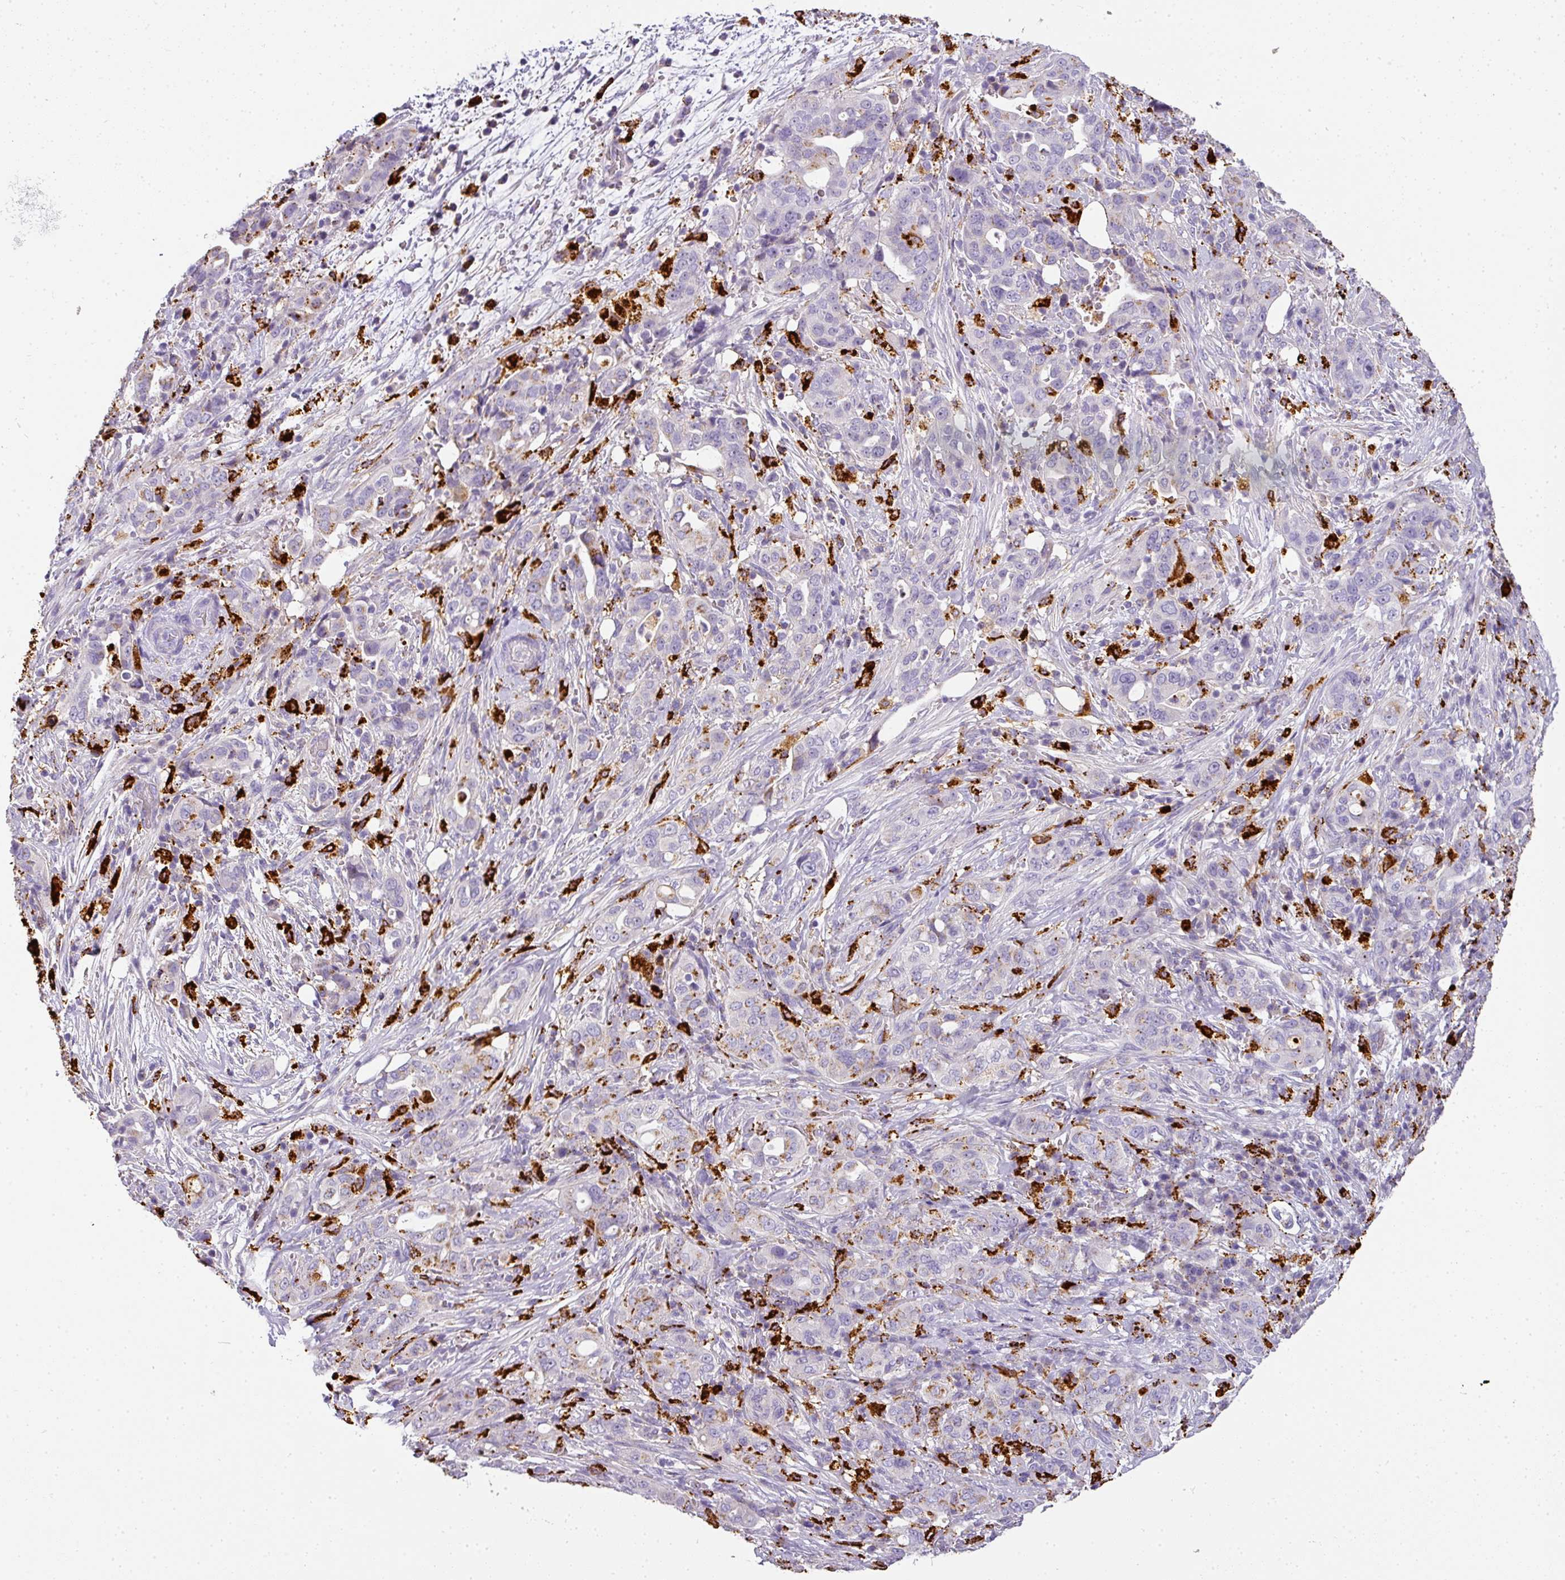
{"staining": {"intensity": "negative", "quantity": "none", "location": "none"}, "tissue": "pancreatic cancer", "cell_type": "Tumor cells", "image_type": "cancer", "snomed": [{"axis": "morphology", "description": "Normal tissue, NOS"}, {"axis": "morphology", "description": "Adenocarcinoma, NOS"}, {"axis": "topography", "description": "Lymph node"}, {"axis": "topography", "description": "Pancreas"}], "caption": "IHC of human pancreatic adenocarcinoma demonstrates no expression in tumor cells.", "gene": "MMACHC", "patient": {"sex": "female", "age": 67}}